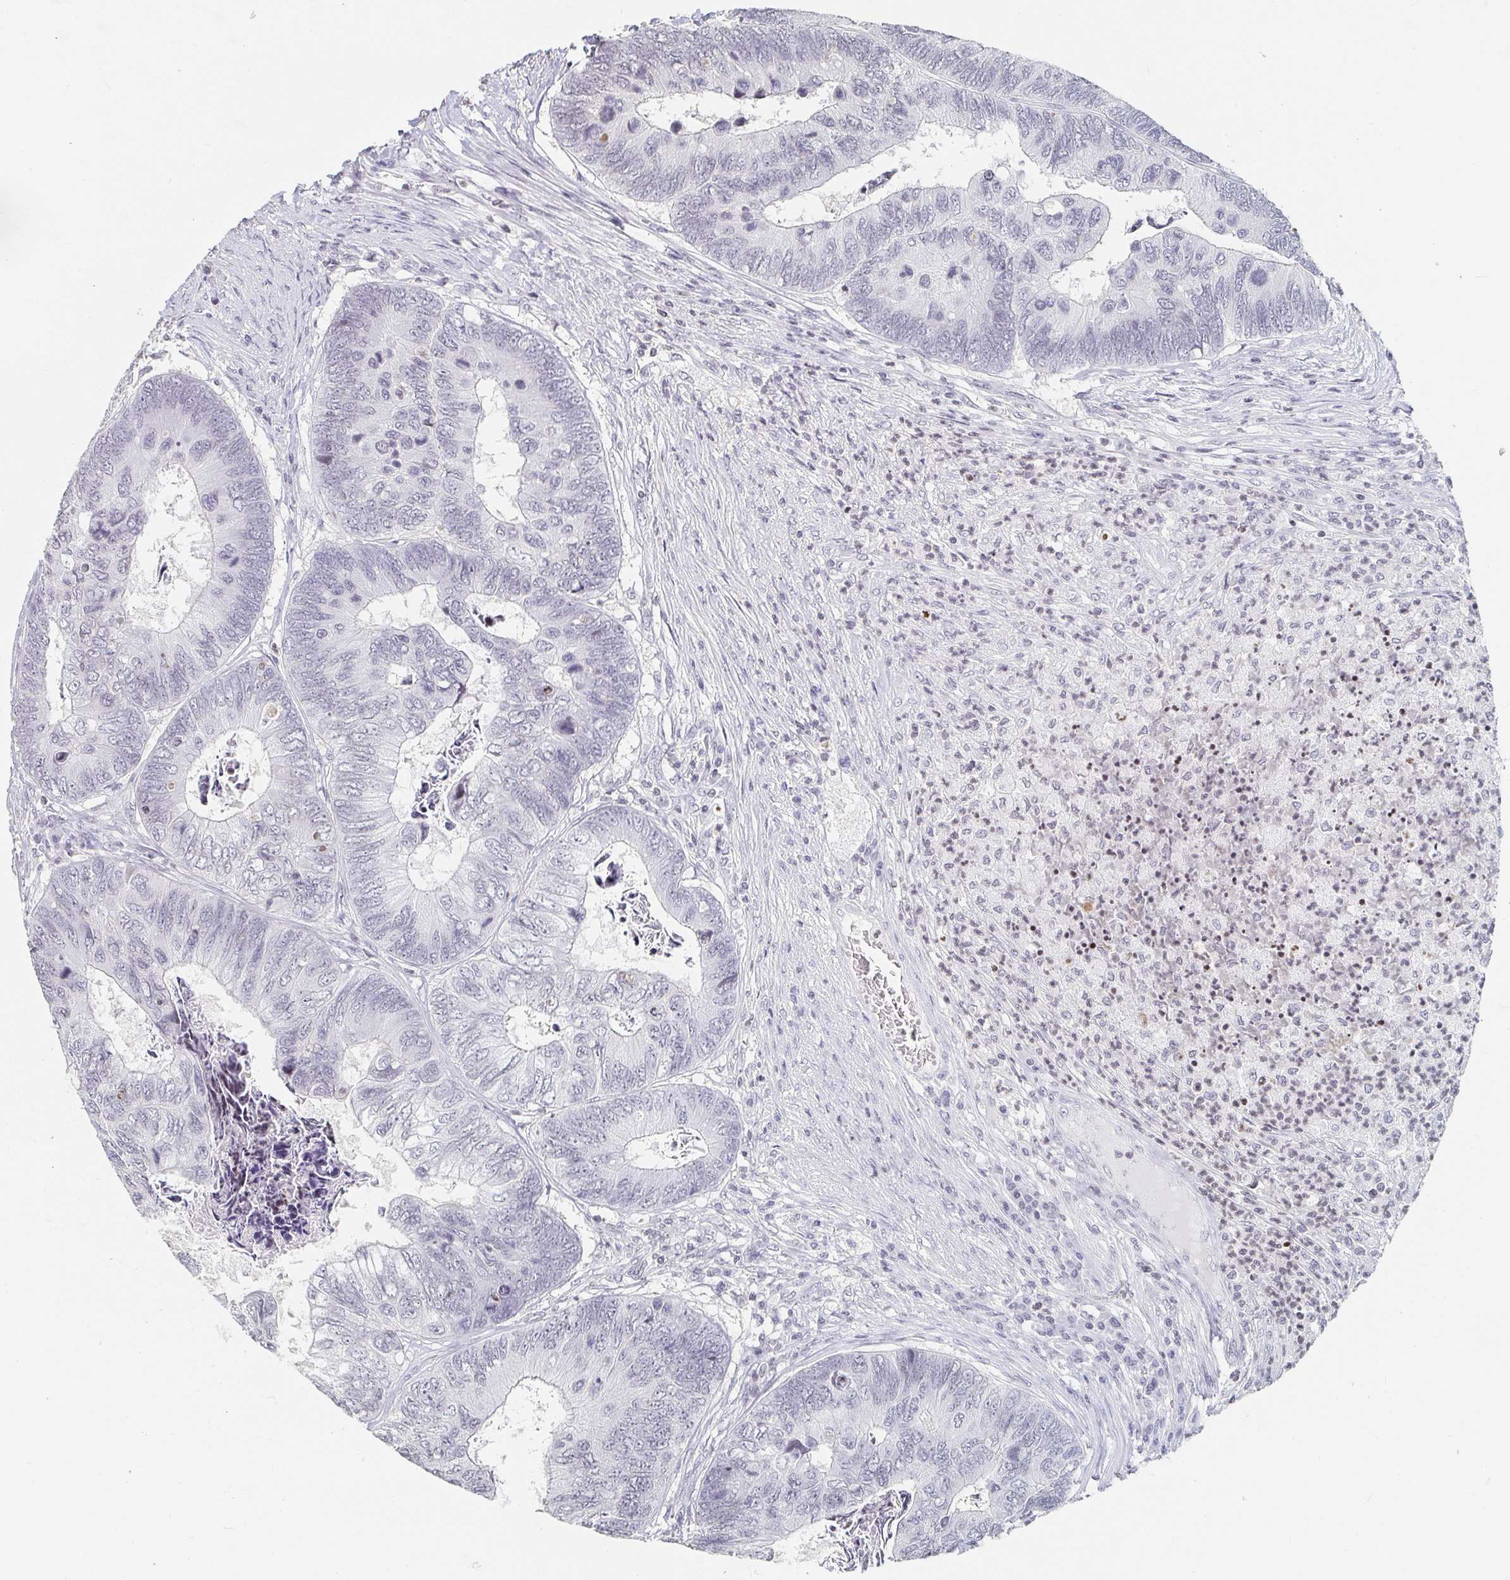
{"staining": {"intensity": "negative", "quantity": "none", "location": "none"}, "tissue": "colorectal cancer", "cell_type": "Tumor cells", "image_type": "cancer", "snomed": [{"axis": "morphology", "description": "Adenocarcinoma, NOS"}, {"axis": "topography", "description": "Colon"}], "caption": "Immunohistochemistry of colorectal cancer demonstrates no positivity in tumor cells.", "gene": "NME9", "patient": {"sex": "female", "age": 67}}